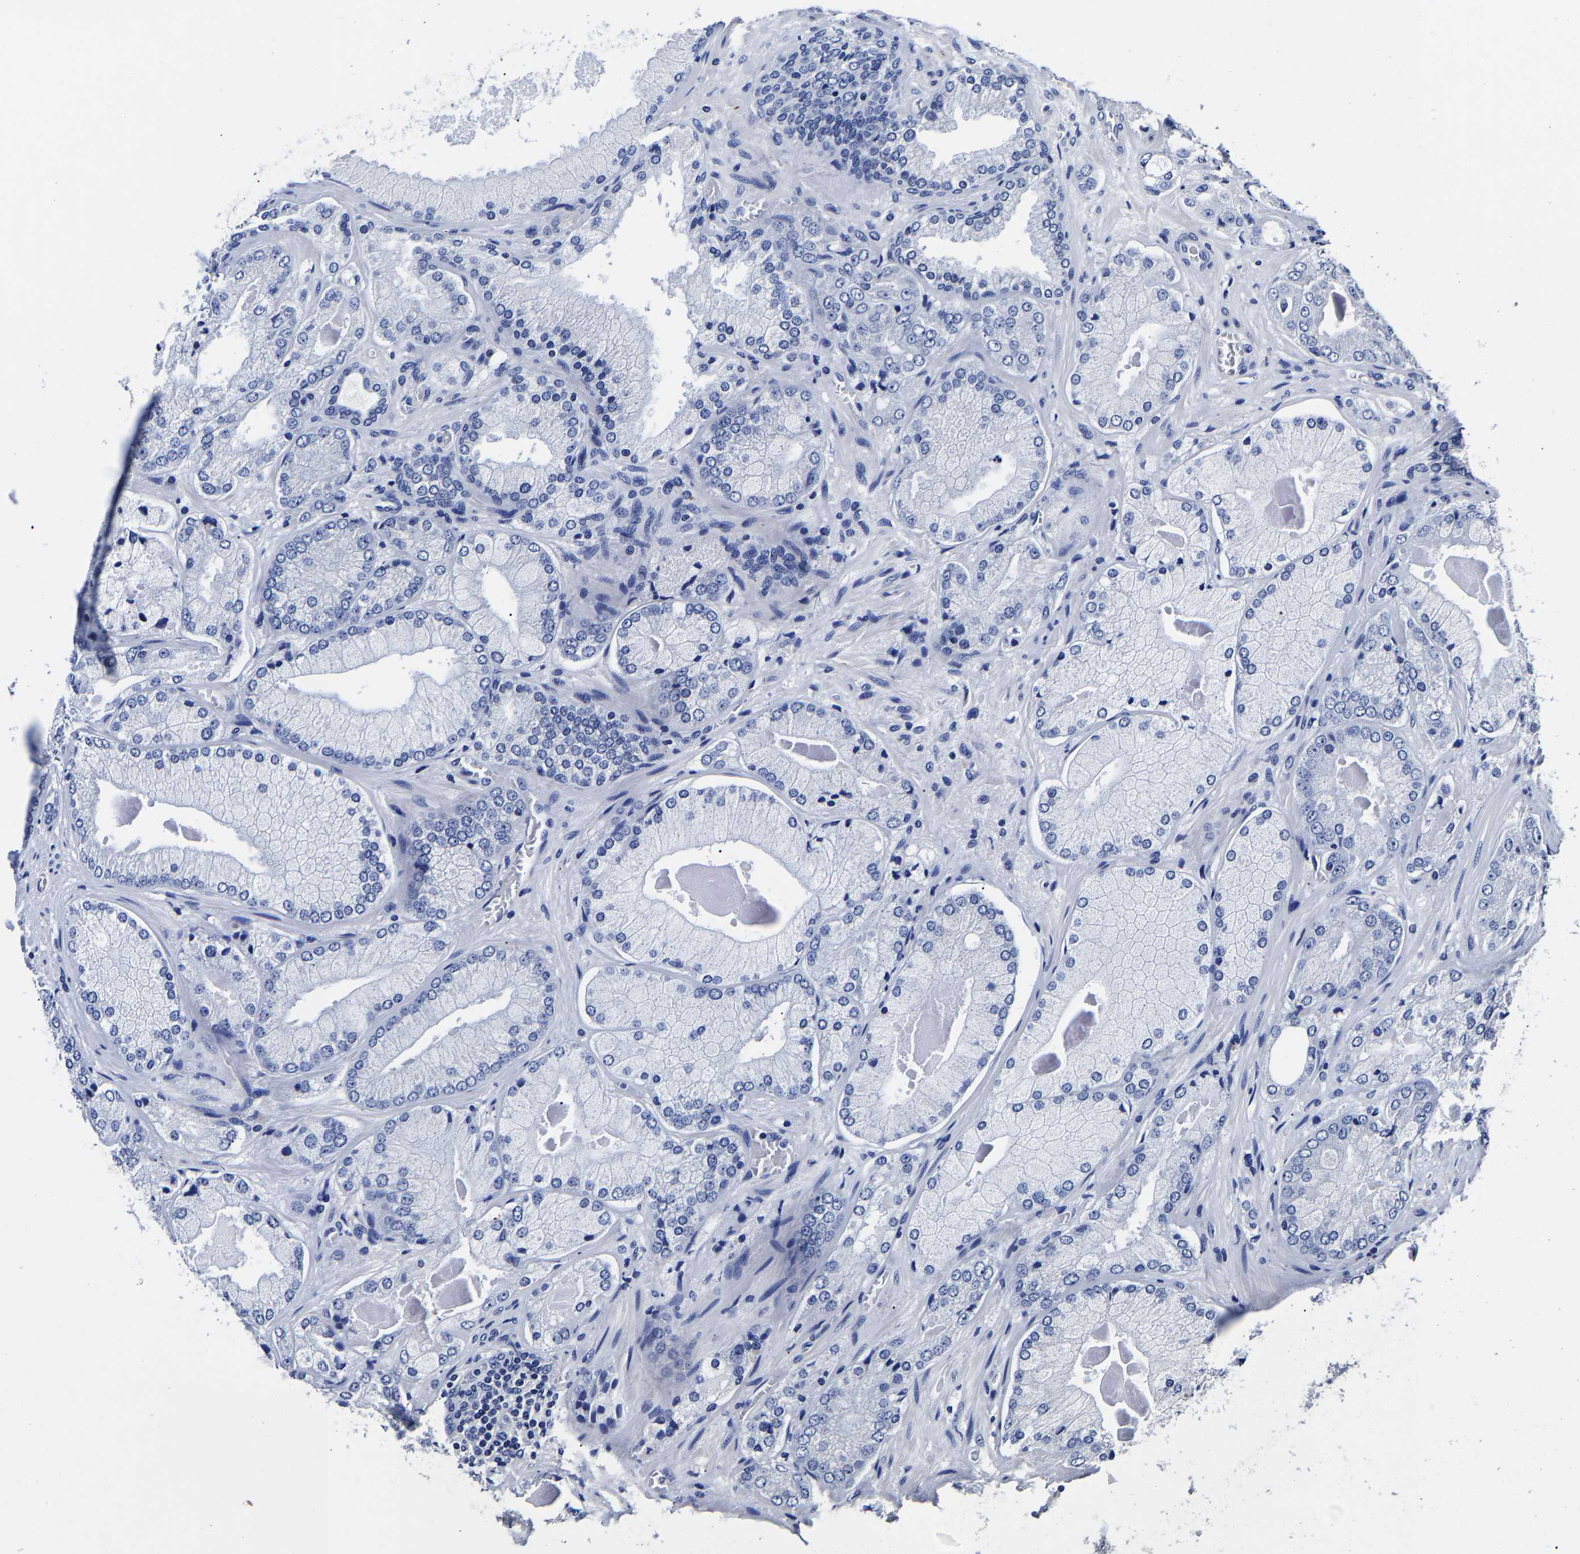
{"staining": {"intensity": "negative", "quantity": "none", "location": "none"}, "tissue": "prostate cancer", "cell_type": "Tumor cells", "image_type": "cancer", "snomed": [{"axis": "morphology", "description": "Adenocarcinoma, Low grade"}, {"axis": "topography", "description": "Prostate"}], "caption": "Immunohistochemistry micrograph of adenocarcinoma (low-grade) (prostate) stained for a protein (brown), which shows no expression in tumor cells.", "gene": "AKAP4", "patient": {"sex": "male", "age": 65}}